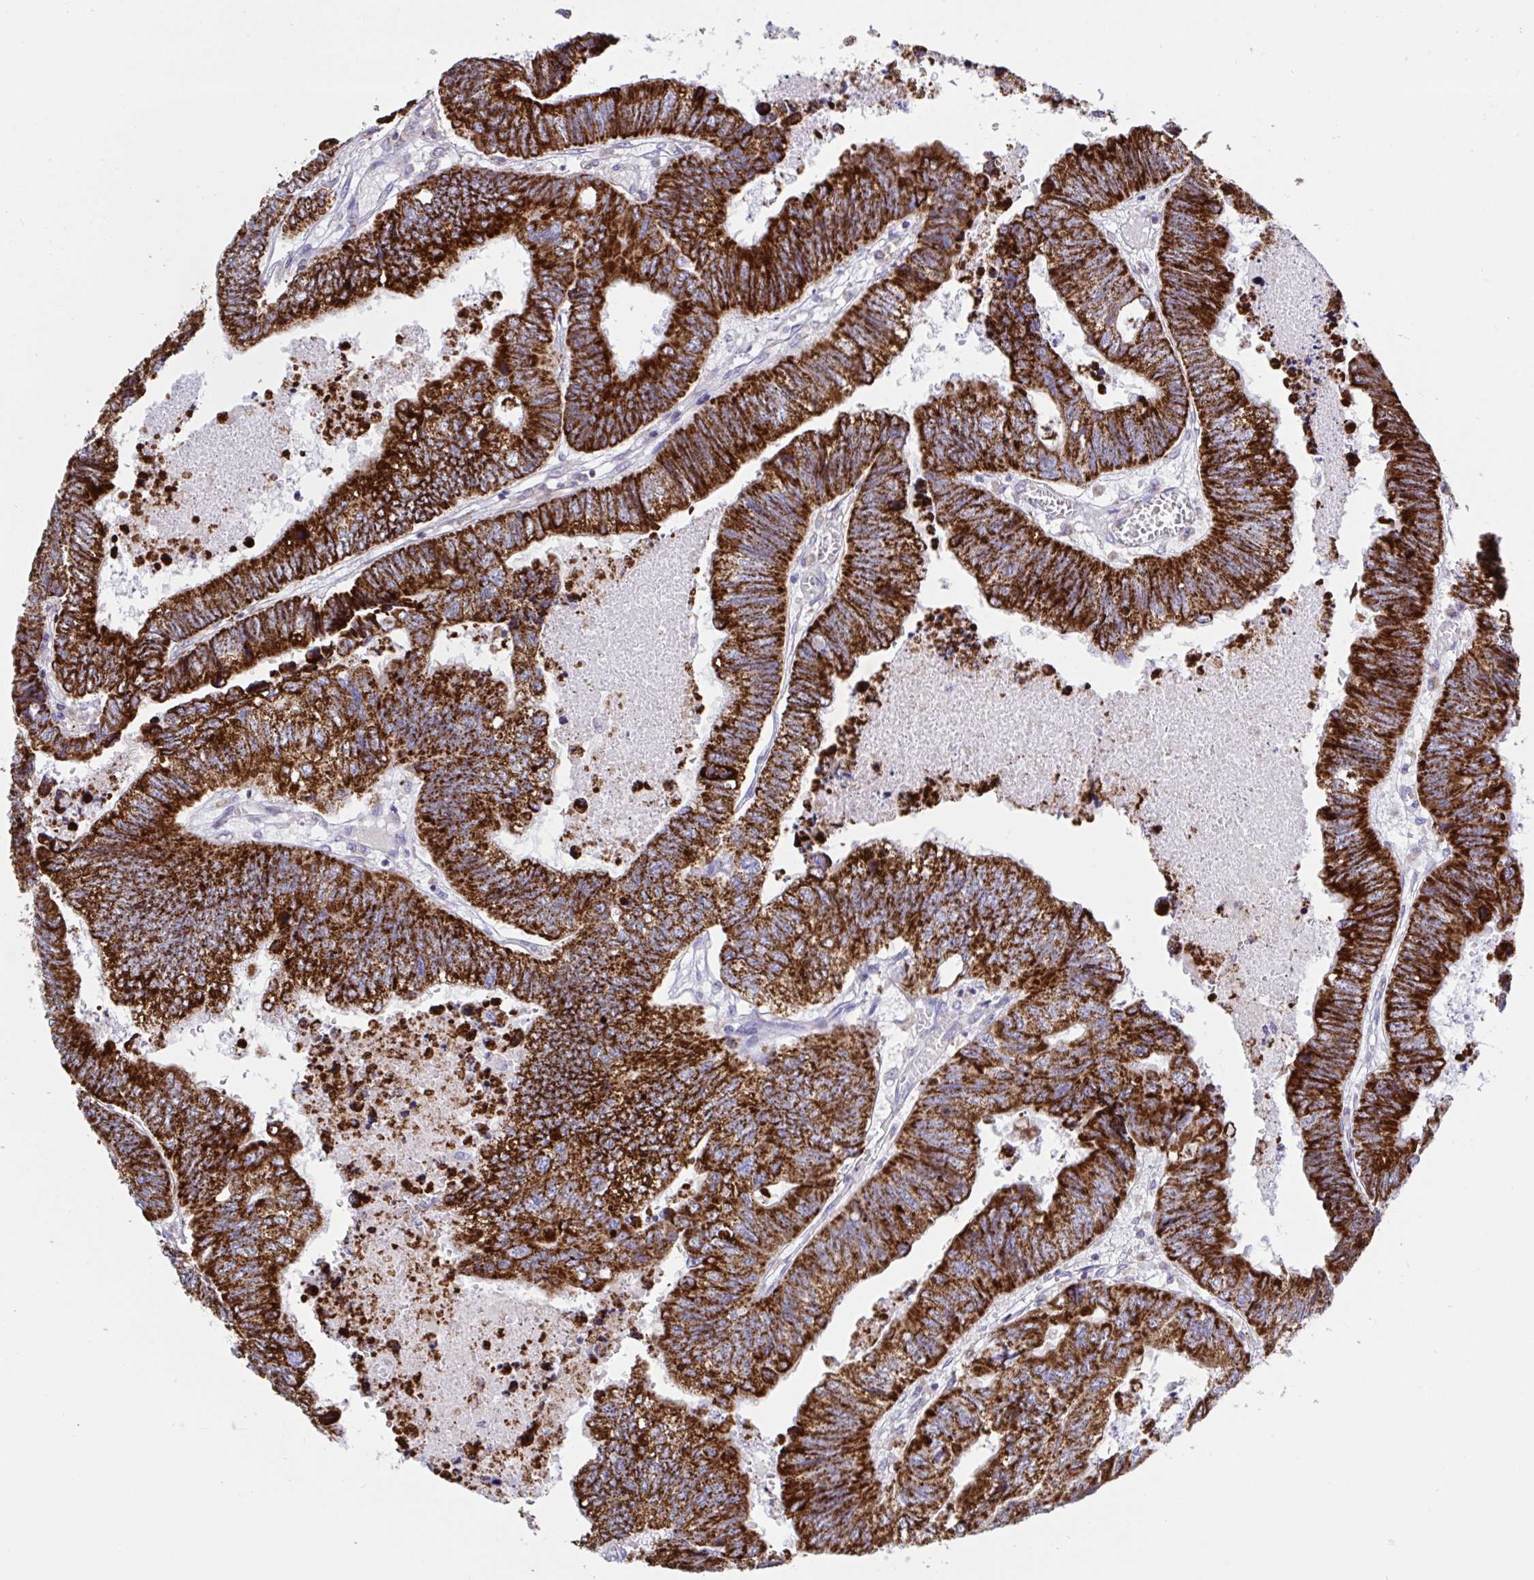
{"staining": {"intensity": "strong", "quantity": ">75%", "location": "cytoplasmic/membranous"}, "tissue": "colorectal cancer", "cell_type": "Tumor cells", "image_type": "cancer", "snomed": [{"axis": "morphology", "description": "Adenocarcinoma, NOS"}, {"axis": "topography", "description": "Colon"}], "caption": "IHC of human colorectal cancer (adenocarcinoma) displays high levels of strong cytoplasmic/membranous positivity in approximately >75% of tumor cells.", "gene": "HSPE1", "patient": {"sex": "male", "age": 62}}